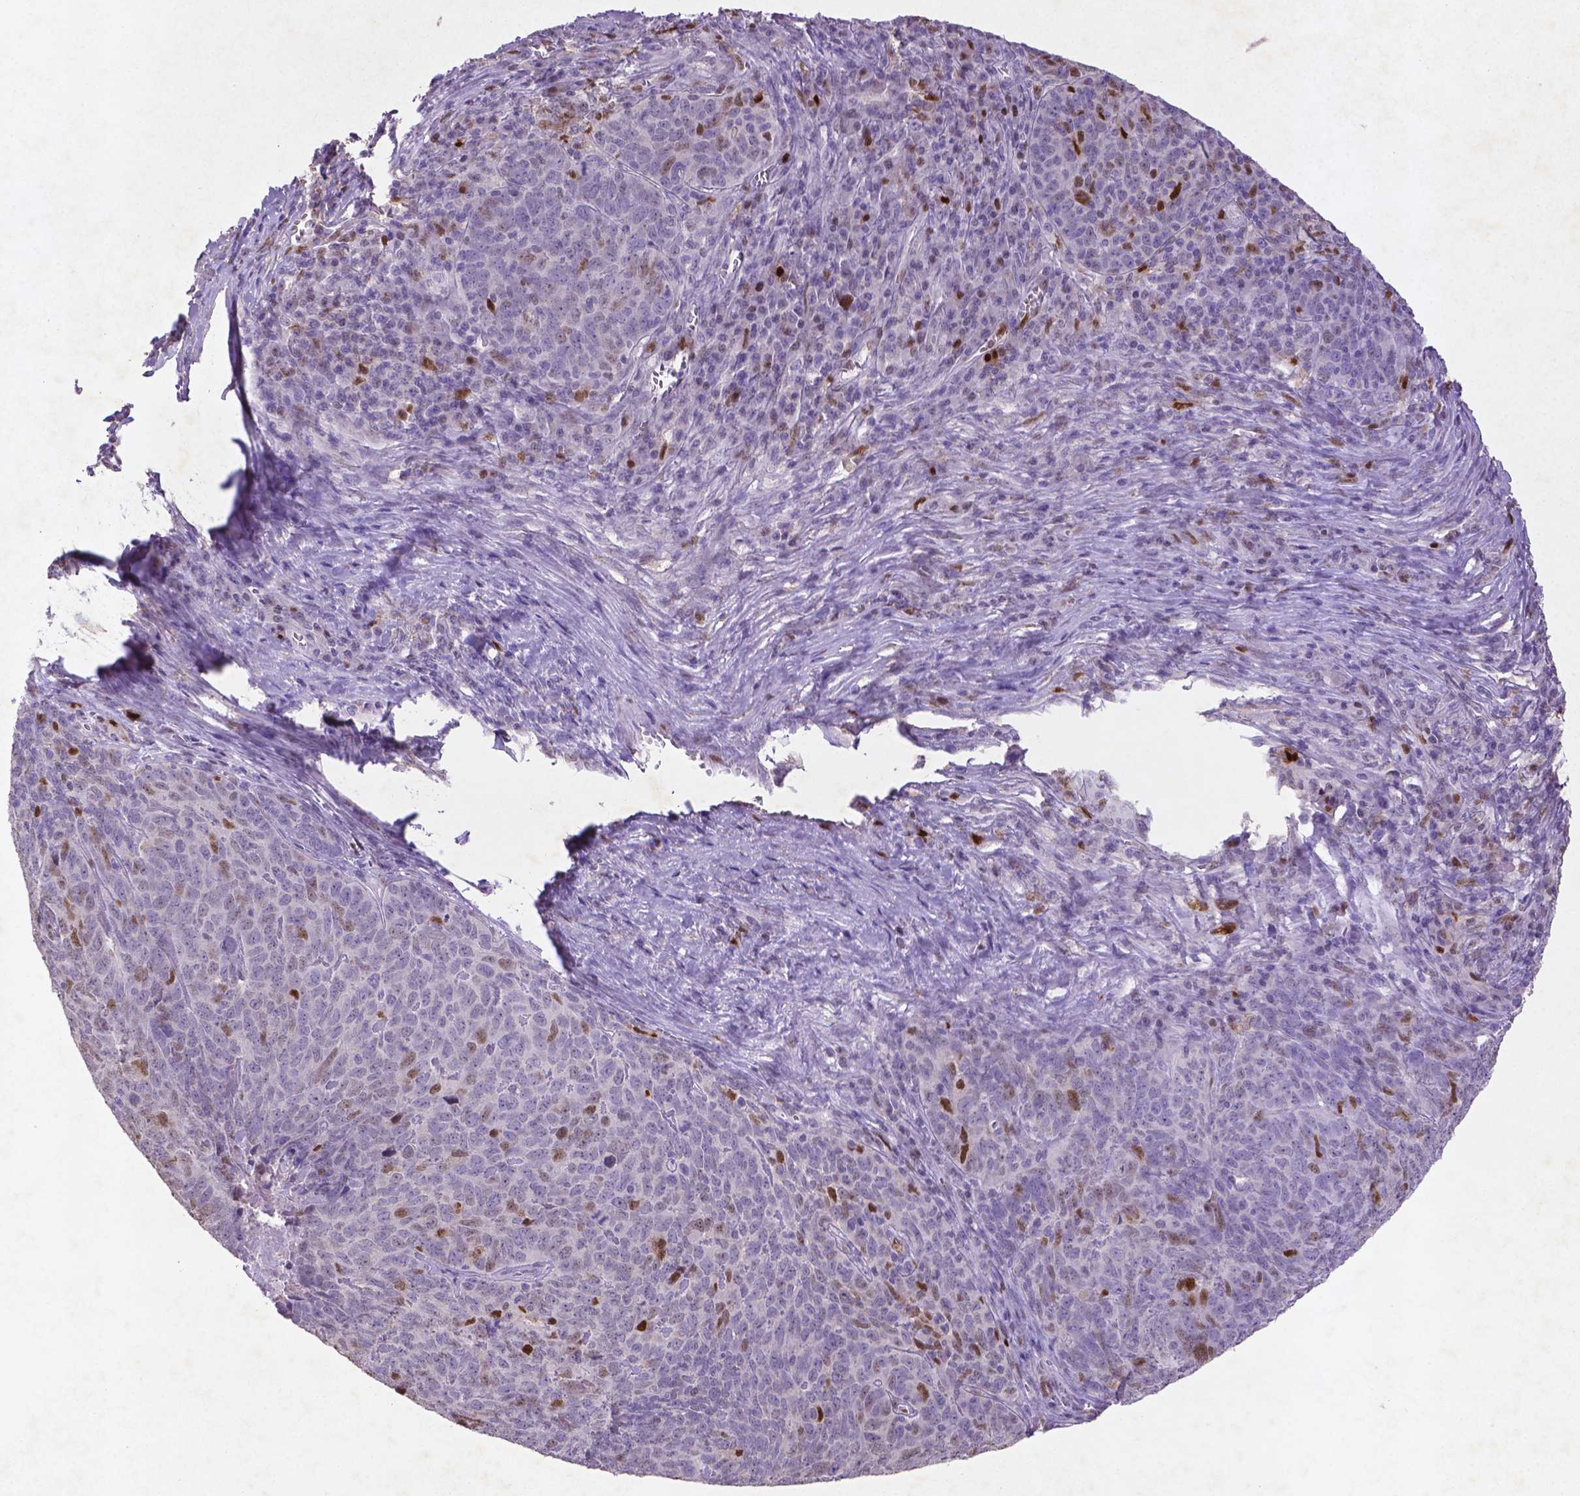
{"staining": {"intensity": "strong", "quantity": "<25%", "location": "cytoplasmic/membranous"}, "tissue": "skin cancer", "cell_type": "Tumor cells", "image_type": "cancer", "snomed": [{"axis": "morphology", "description": "Squamous cell carcinoma, NOS"}, {"axis": "topography", "description": "Skin"}, {"axis": "topography", "description": "Anal"}], "caption": "A high-resolution image shows IHC staining of skin squamous cell carcinoma, which exhibits strong cytoplasmic/membranous staining in about <25% of tumor cells. The protein of interest is stained brown, and the nuclei are stained in blue (DAB (3,3'-diaminobenzidine) IHC with brightfield microscopy, high magnification).", "gene": "CDKN1A", "patient": {"sex": "female", "age": 51}}